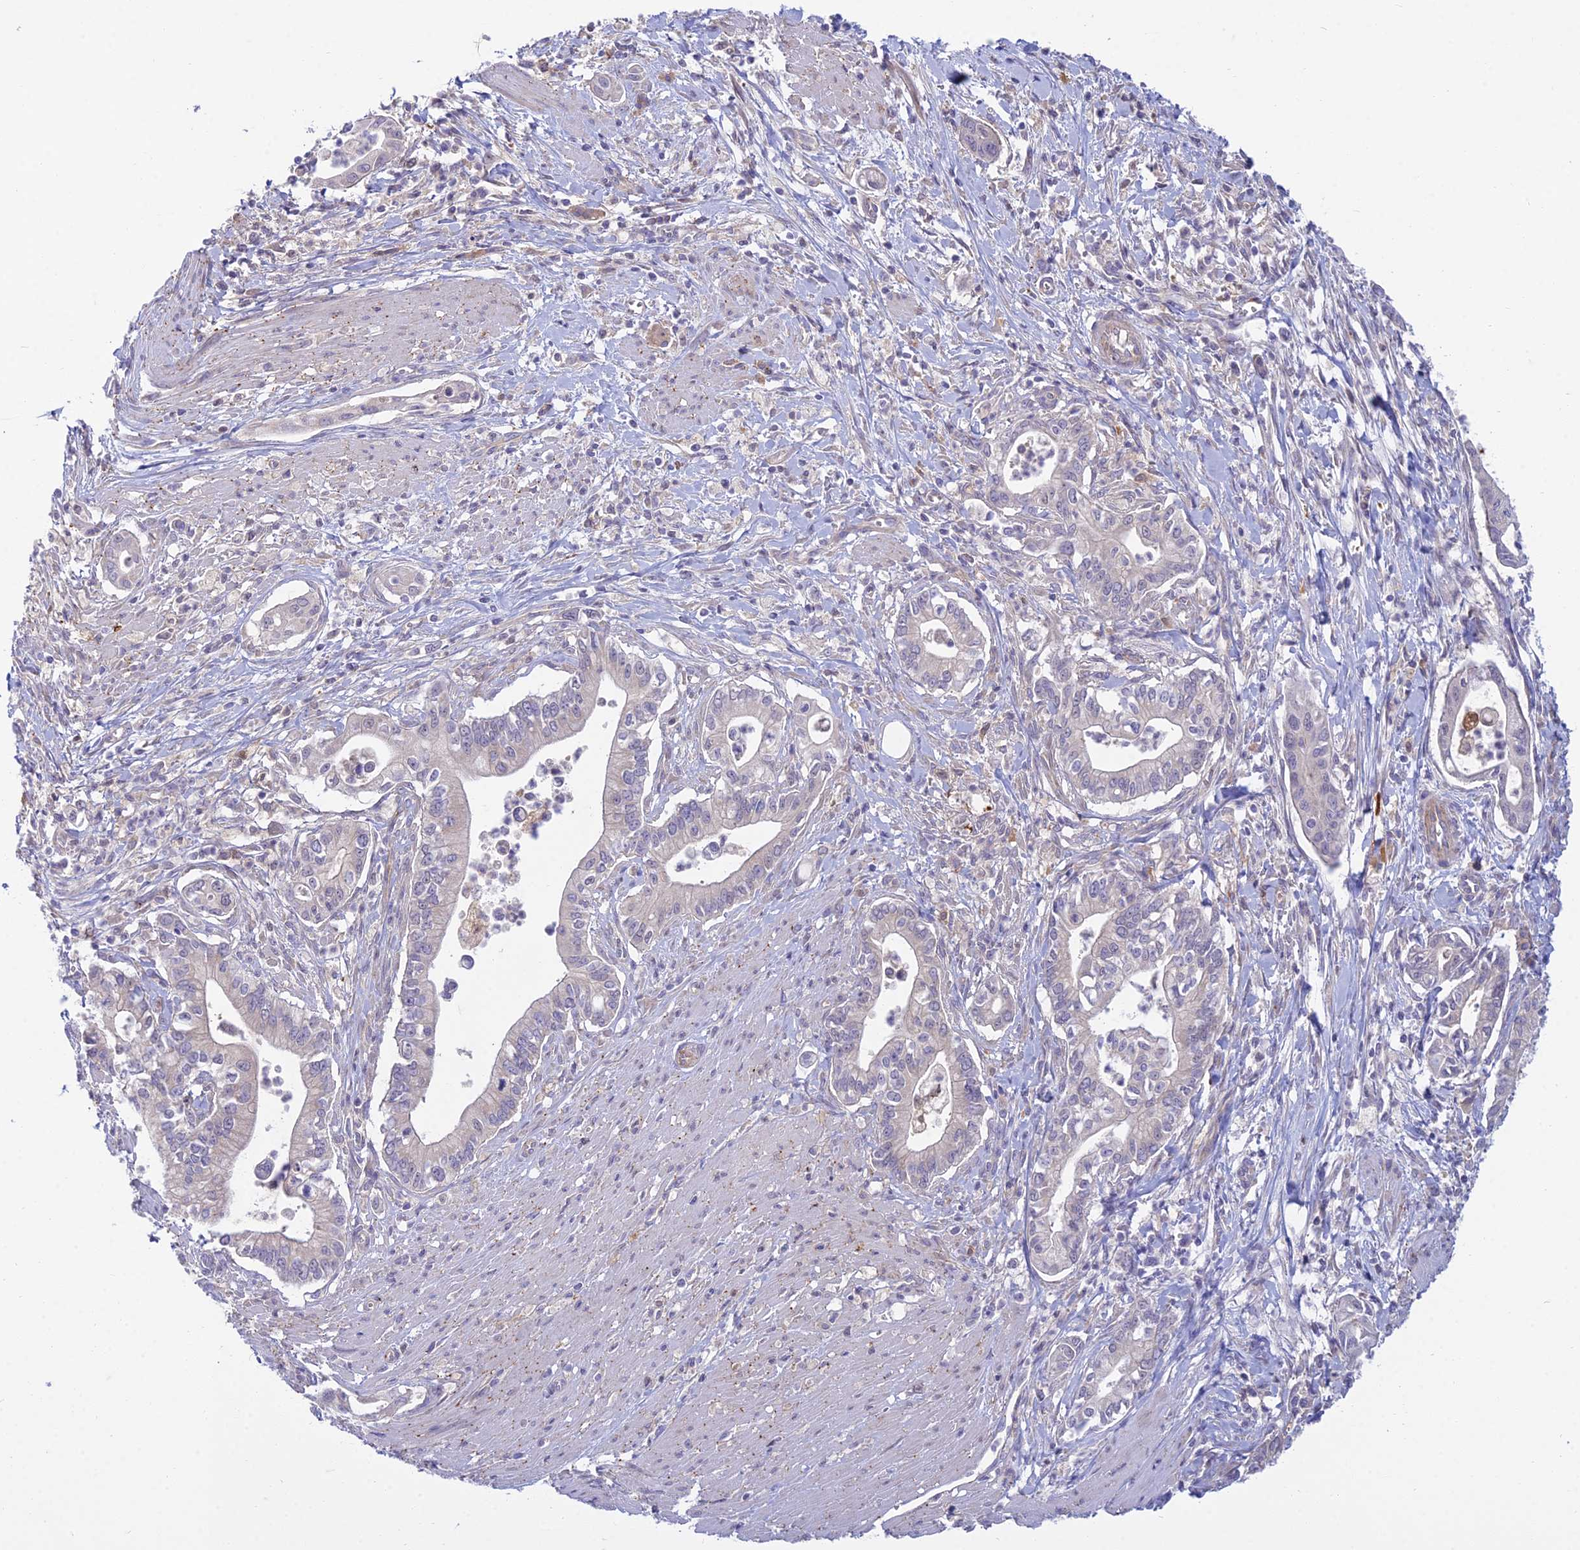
{"staining": {"intensity": "moderate", "quantity": "<25%", "location": "cytoplasmic/membranous"}, "tissue": "pancreatic cancer", "cell_type": "Tumor cells", "image_type": "cancer", "snomed": [{"axis": "morphology", "description": "Adenocarcinoma, NOS"}, {"axis": "topography", "description": "Pancreas"}], "caption": "Immunohistochemistry staining of adenocarcinoma (pancreatic), which exhibits low levels of moderate cytoplasmic/membranous staining in approximately <25% of tumor cells indicating moderate cytoplasmic/membranous protein positivity. The staining was performed using DAB (brown) for protein detection and nuclei were counterstained in hematoxylin (blue).", "gene": "DUS2", "patient": {"sex": "male", "age": 78}}